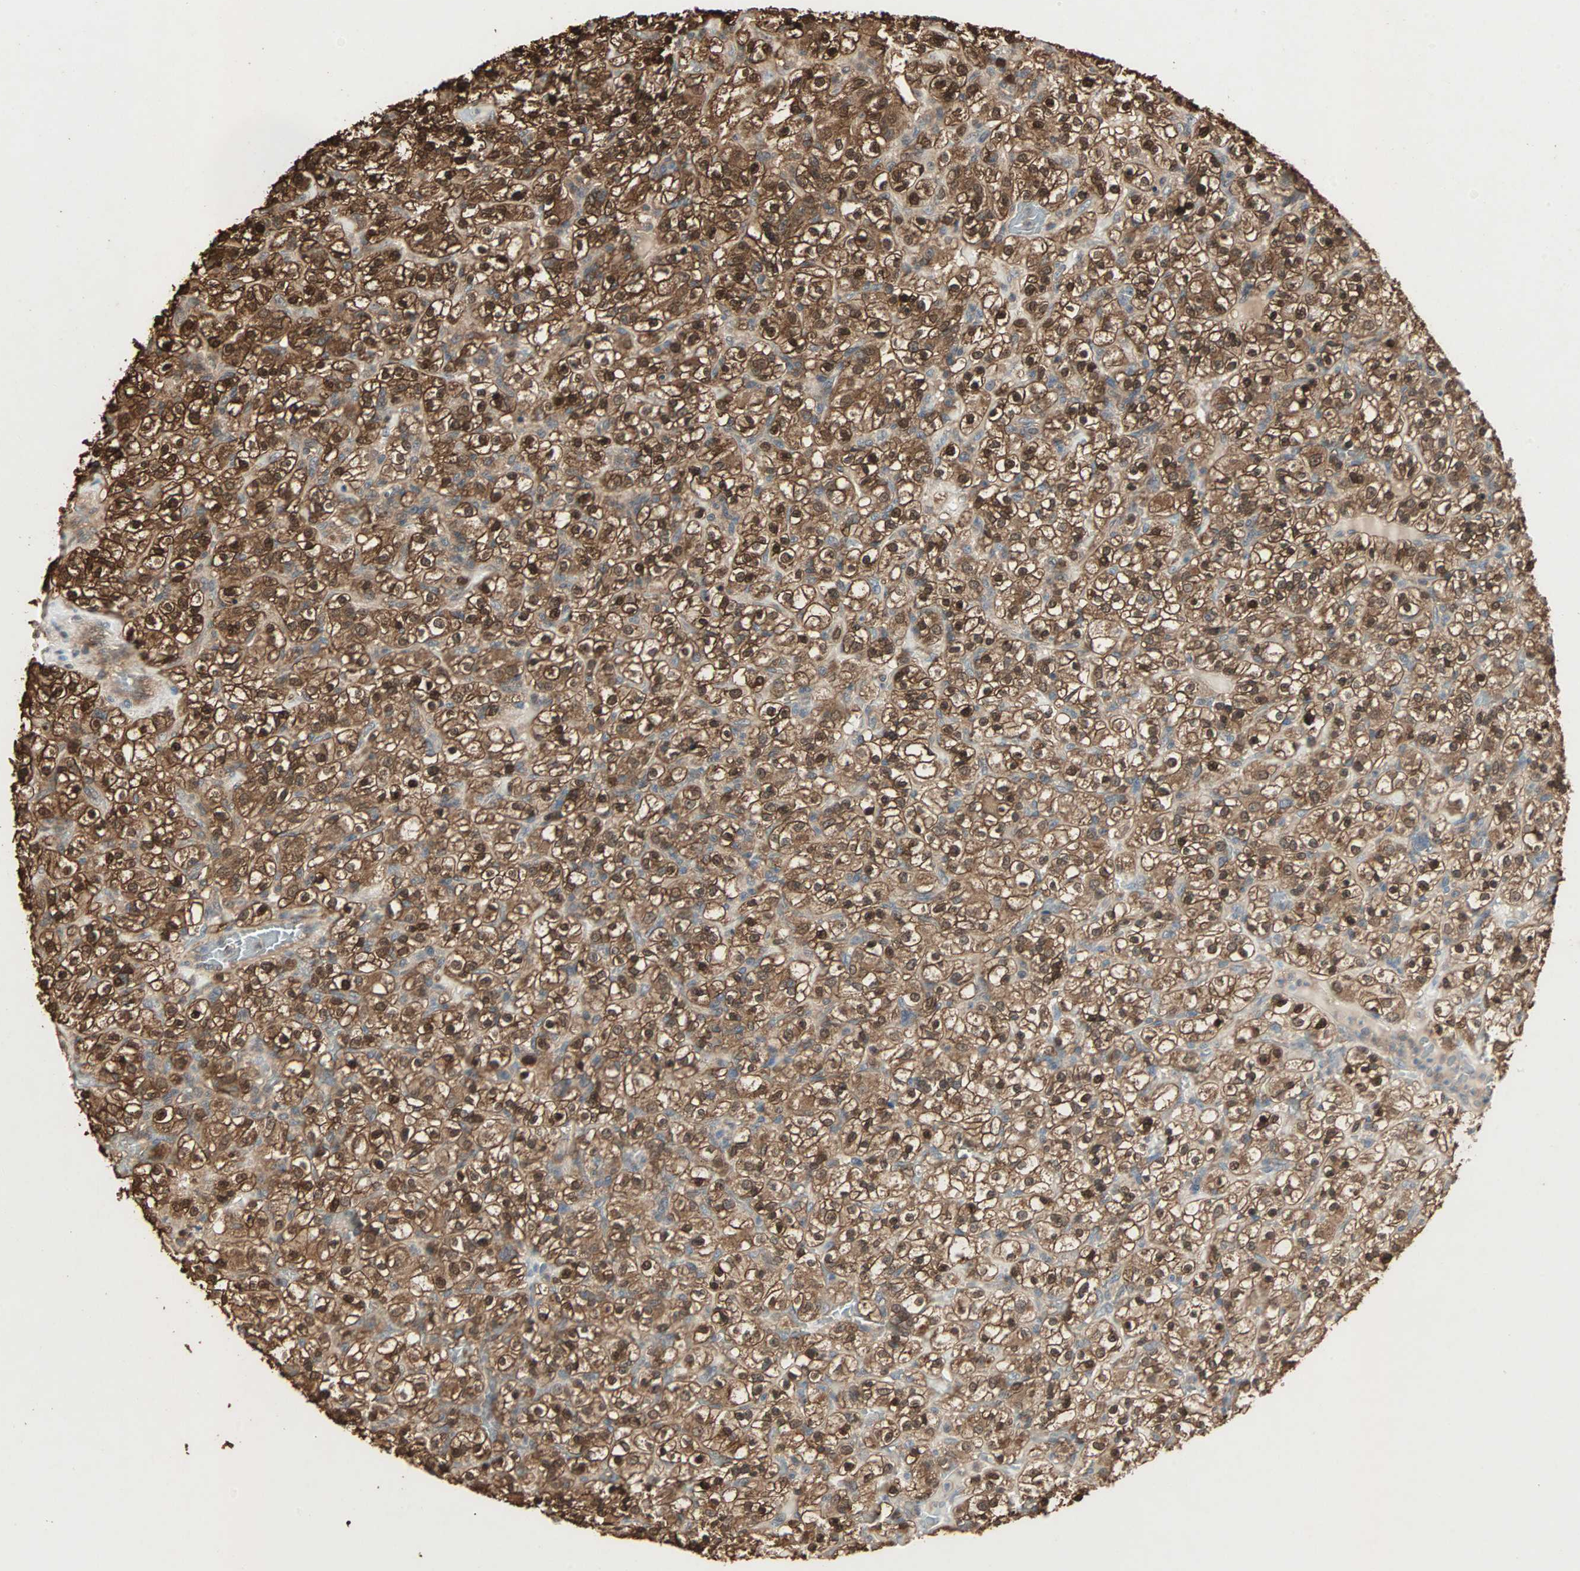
{"staining": {"intensity": "strong", "quantity": ">75%", "location": "cytoplasmic/membranous,nuclear"}, "tissue": "renal cancer", "cell_type": "Tumor cells", "image_type": "cancer", "snomed": [{"axis": "morphology", "description": "Normal tissue, NOS"}, {"axis": "morphology", "description": "Adenocarcinoma, NOS"}, {"axis": "topography", "description": "Kidney"}], "caption": "Renal cancer stained with a brown dye displays strong cytoplasmic/membranous and nuclear positive positivity in about >75% of tumor cells.", "gene": "DRG2", "patient": {"sex": "female", "age": 72}}